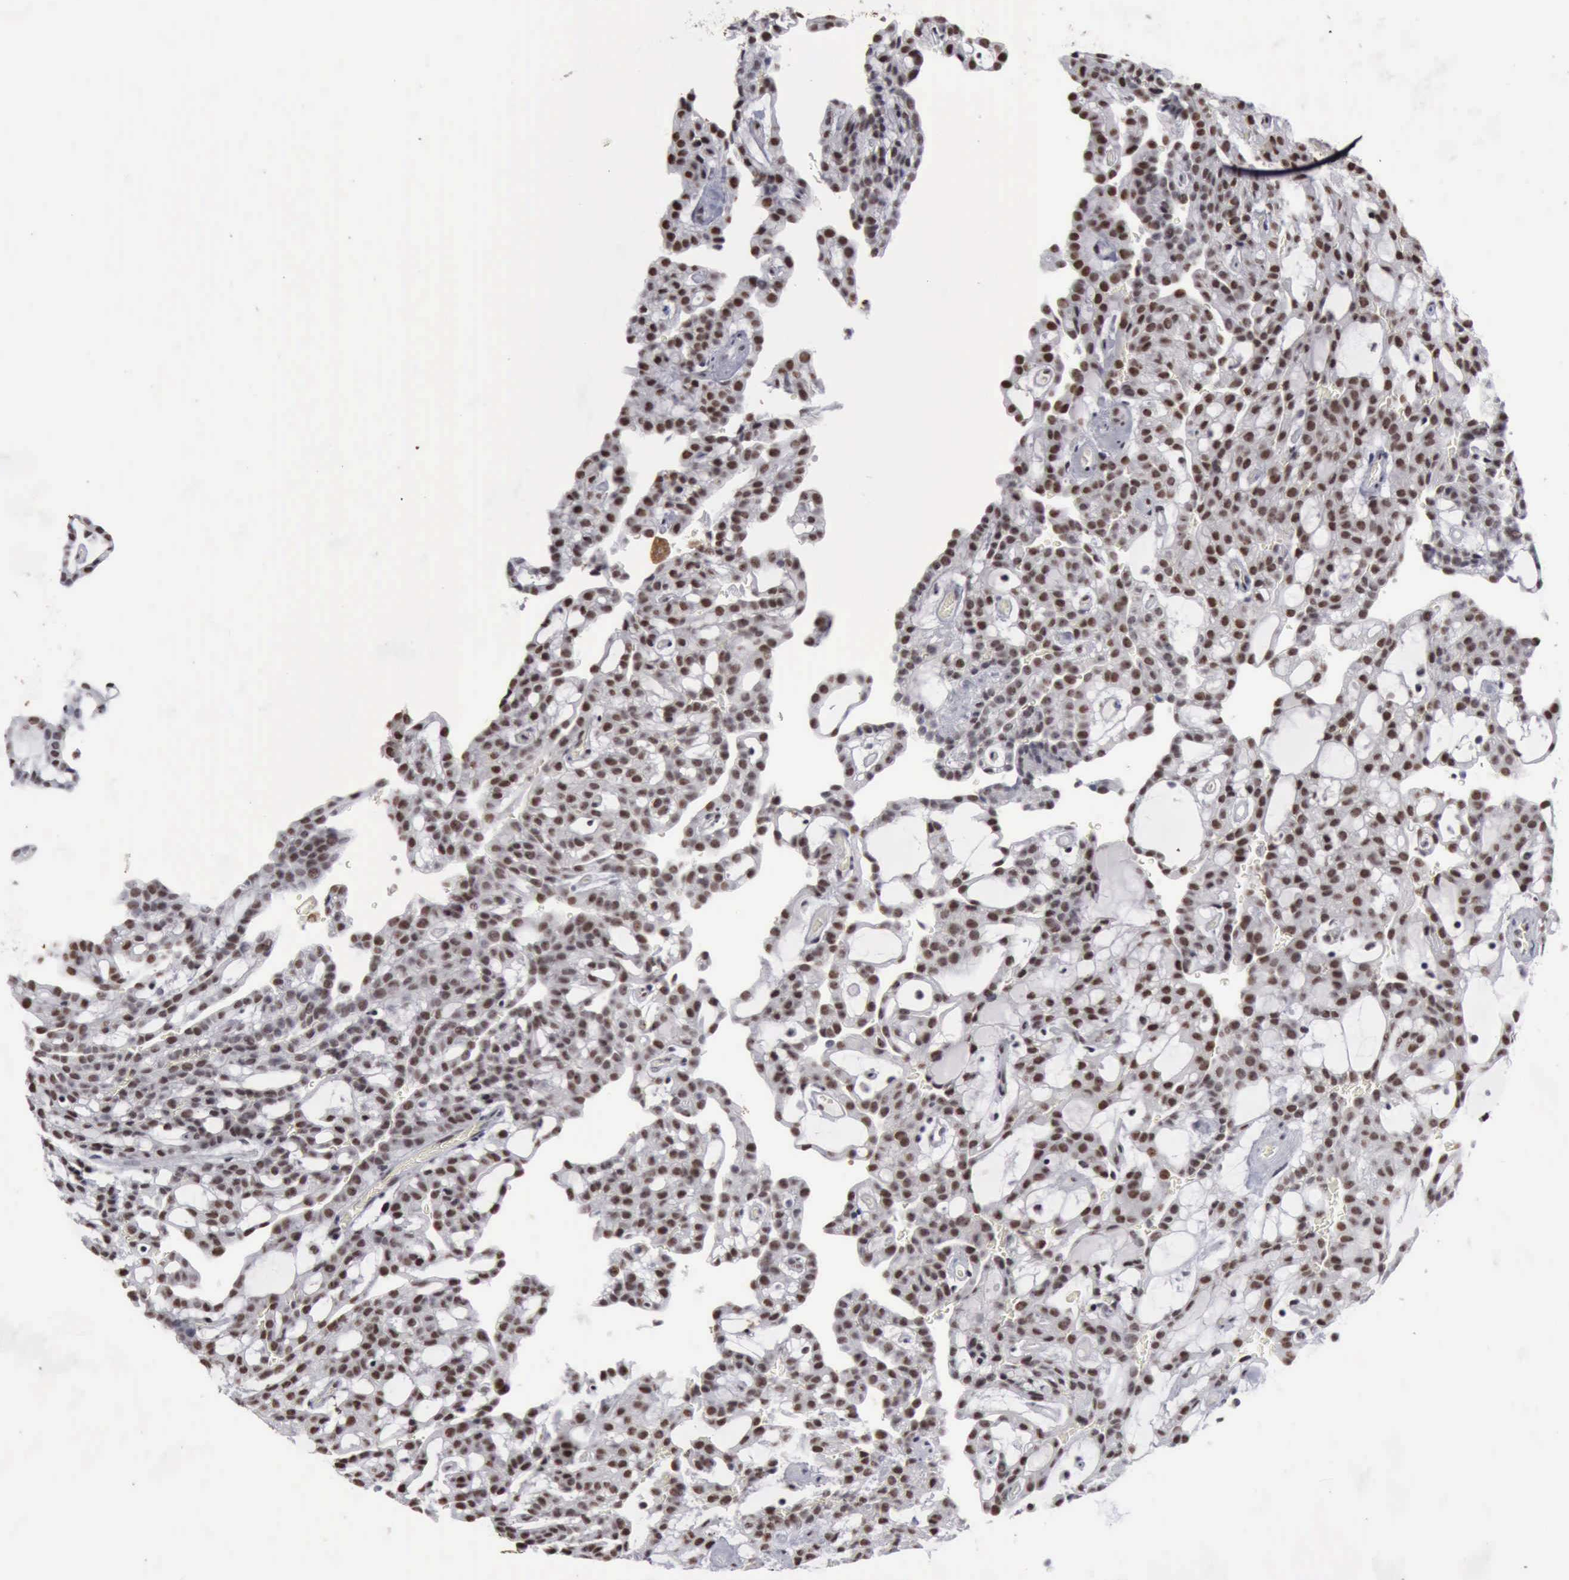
{"staining": {"intensity": "strong", "quantity": ">75%", "location": "nuclear"}, "tissue": "renal cancer", "cell_type": "Tumor cells", "image_type": "cancer", "snomed": [{"axis": "morphology", "description": "Adenocarcinoma, NOS"}, {"axis": "topography", "description": "Kidney"}], "caption": "This photomicrograph exhibits IHC staining of human adenocarcinoma (renal), with high strong nuclear expression in approximately >75% of tumor cells.", "gene": "KIAA0586", "patient": {"sex": "male", "age": 63}}